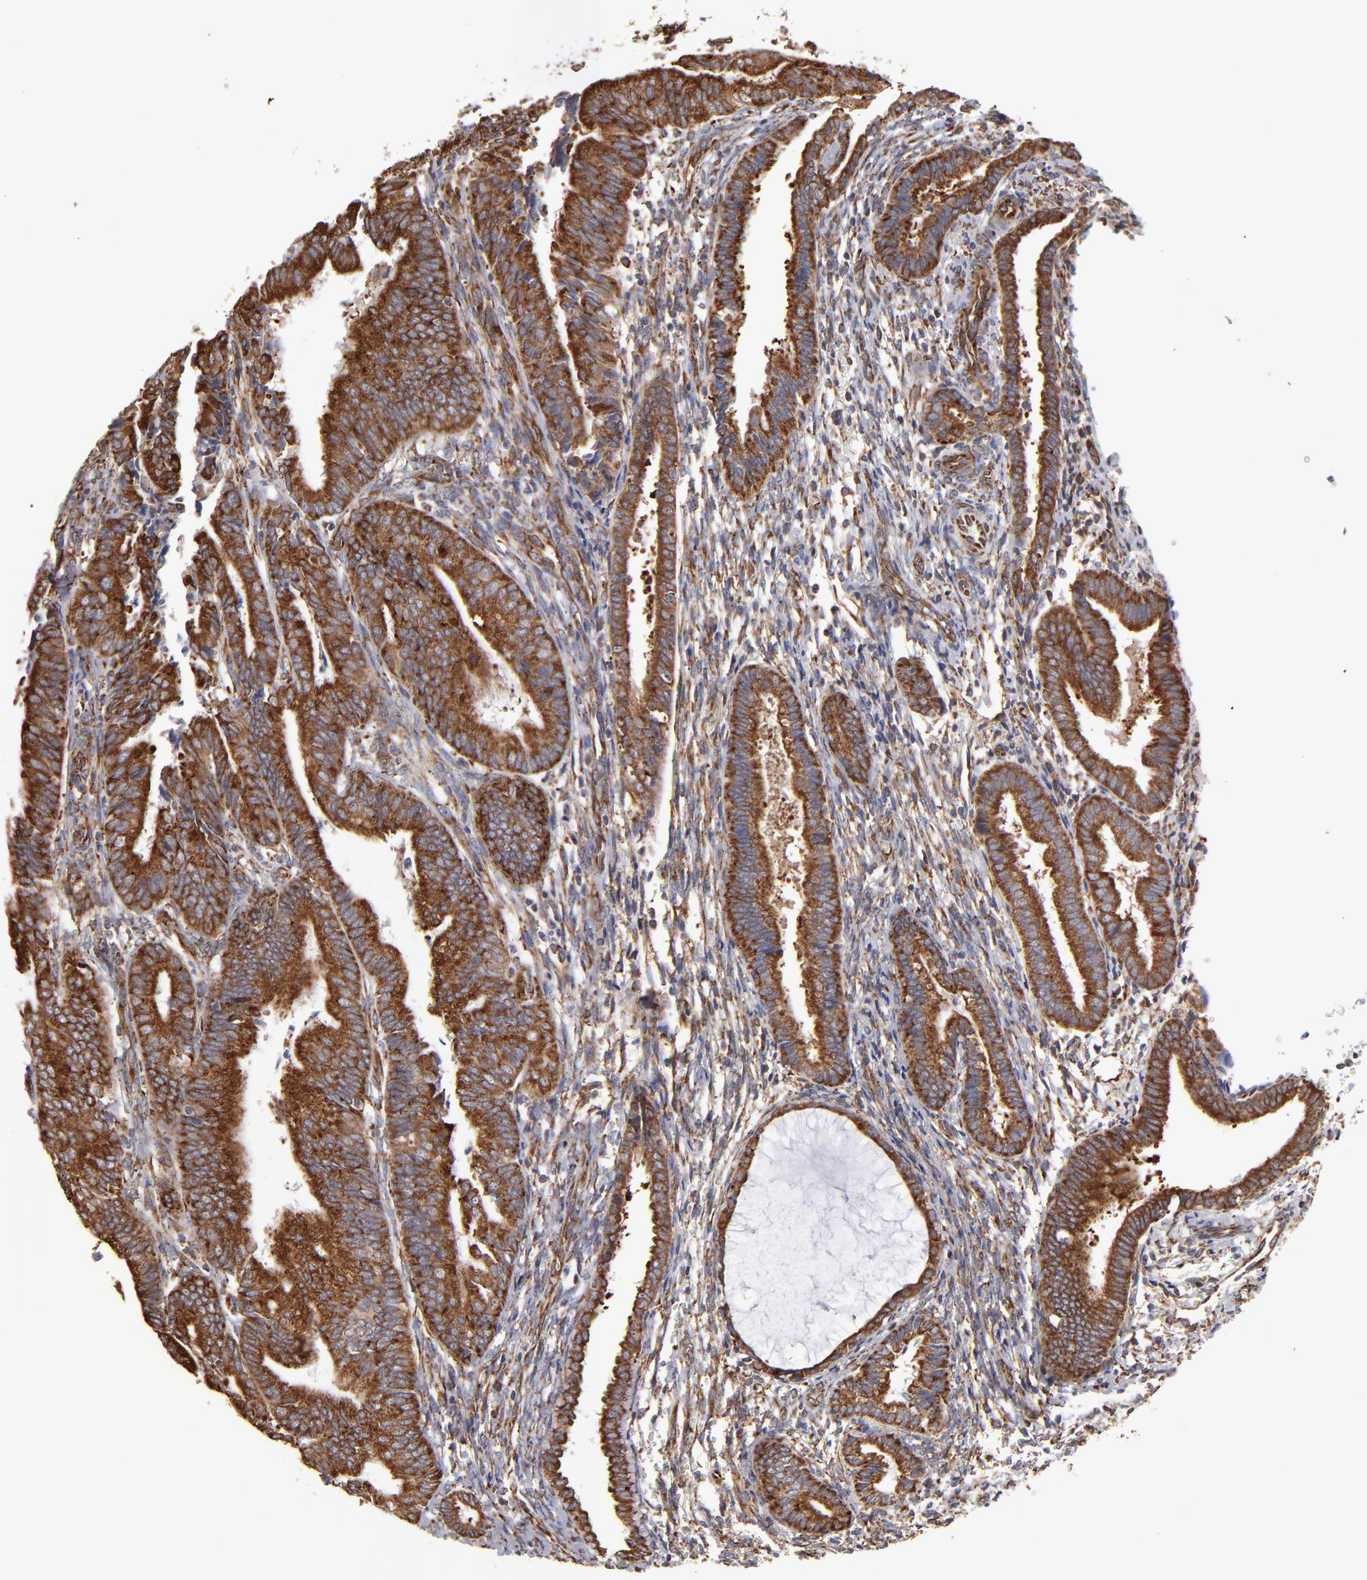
{"staining": {"intensity": "strong", "quantity": ">75%", "location": "cytoplasmic/membranous"}, "tissue": "endometrial cancer", "cell_type": "Tumor cells", "image_type": "cancer", "snomed": [{"axis": "morphology", "description": "Adenocarcinoma, NOS"}, {"axis": "topography", "description": "Endometrium"}], "caption": "Protein expression analysis of adenocarcinoma (endometrial) exhibits strong cytoplasmic/membranous expression in approximately >75% of tumor cells.", "gene": "KTN1", "patient": {"sex": "female", "age": 63}}